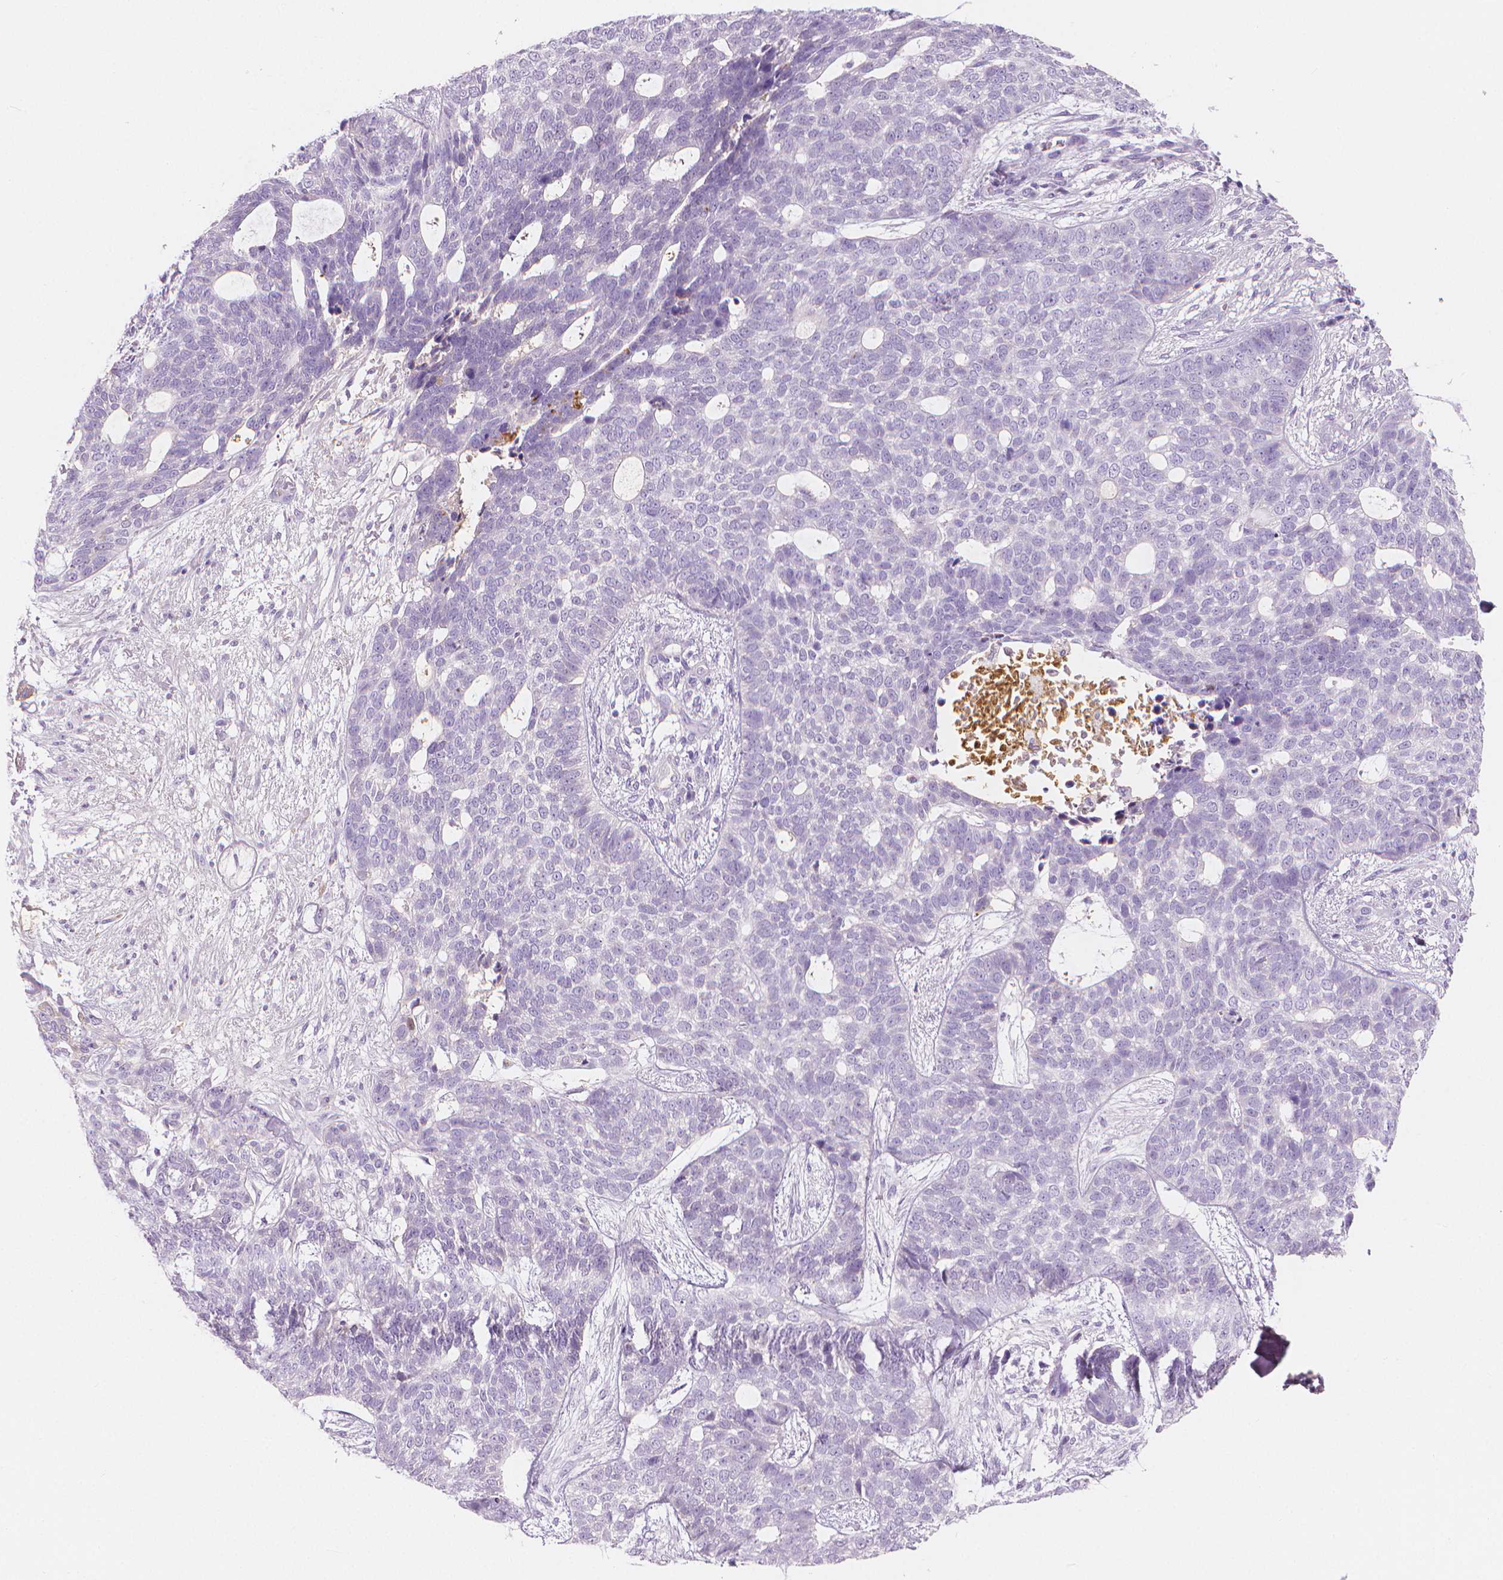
{"staining": {"intensity": "negative", "quantity": "none", "location": "none"}, "tissue": "skin cancer", "cell_type": "Tumor cells", "image_type": "cancer", "snomed": [{"axis": "morphology", "description": "Basal cell carcinoma"}, {"axis": "topography", "description": "Skin"}], "caption": "Tumor cells show no significant protein staining in skin cancer (basal cell carcinoma).", "gene": "APOA4", "patient": {"sex": "female", "age": 69}}